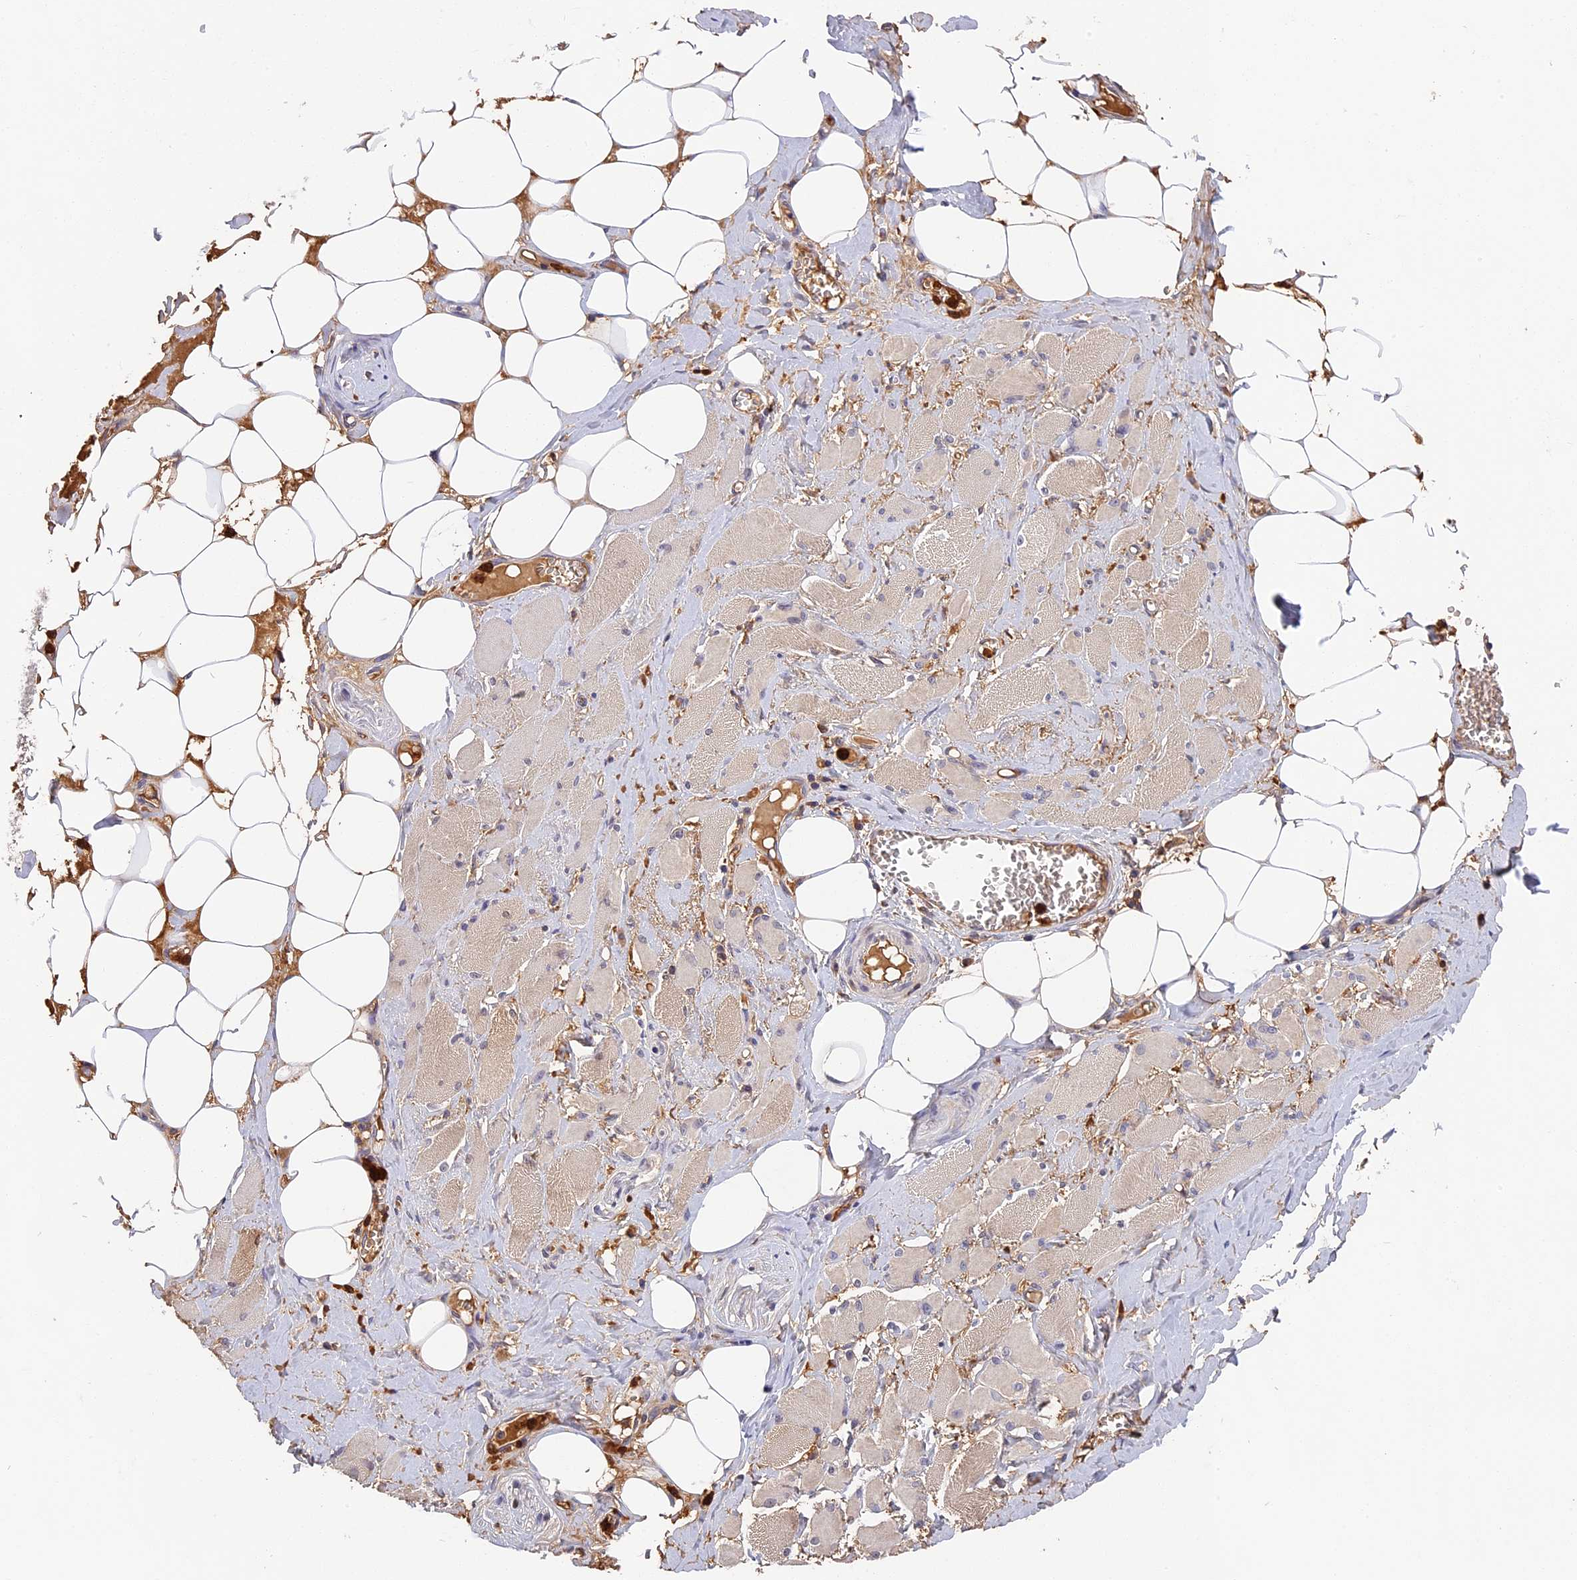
{"staining": {"intensity": "moderate", "quantity": "25%-75%", "location": "cytoplasmic/membranous"}, "tissue": "skeletal muscle", "cell_type": "Myocytes", "image_type": "normal", "snomed": [{"axis": "morphology", "description": "Normal tissue, NOS"}, {"axis": "morphology", "description": "Basal cell carcinoma"}, {"axis": "topography", "description": "Skeletal muscle"}], "caption": "Immunohistochemistry of benign human skeletal muscle shows medium levels of moderate cytoplasmic/membranous expression in approximately 25%-75% of myocytes.", "gene": "ADGRD1", "patient": {"sex": "female", "age": 64}}